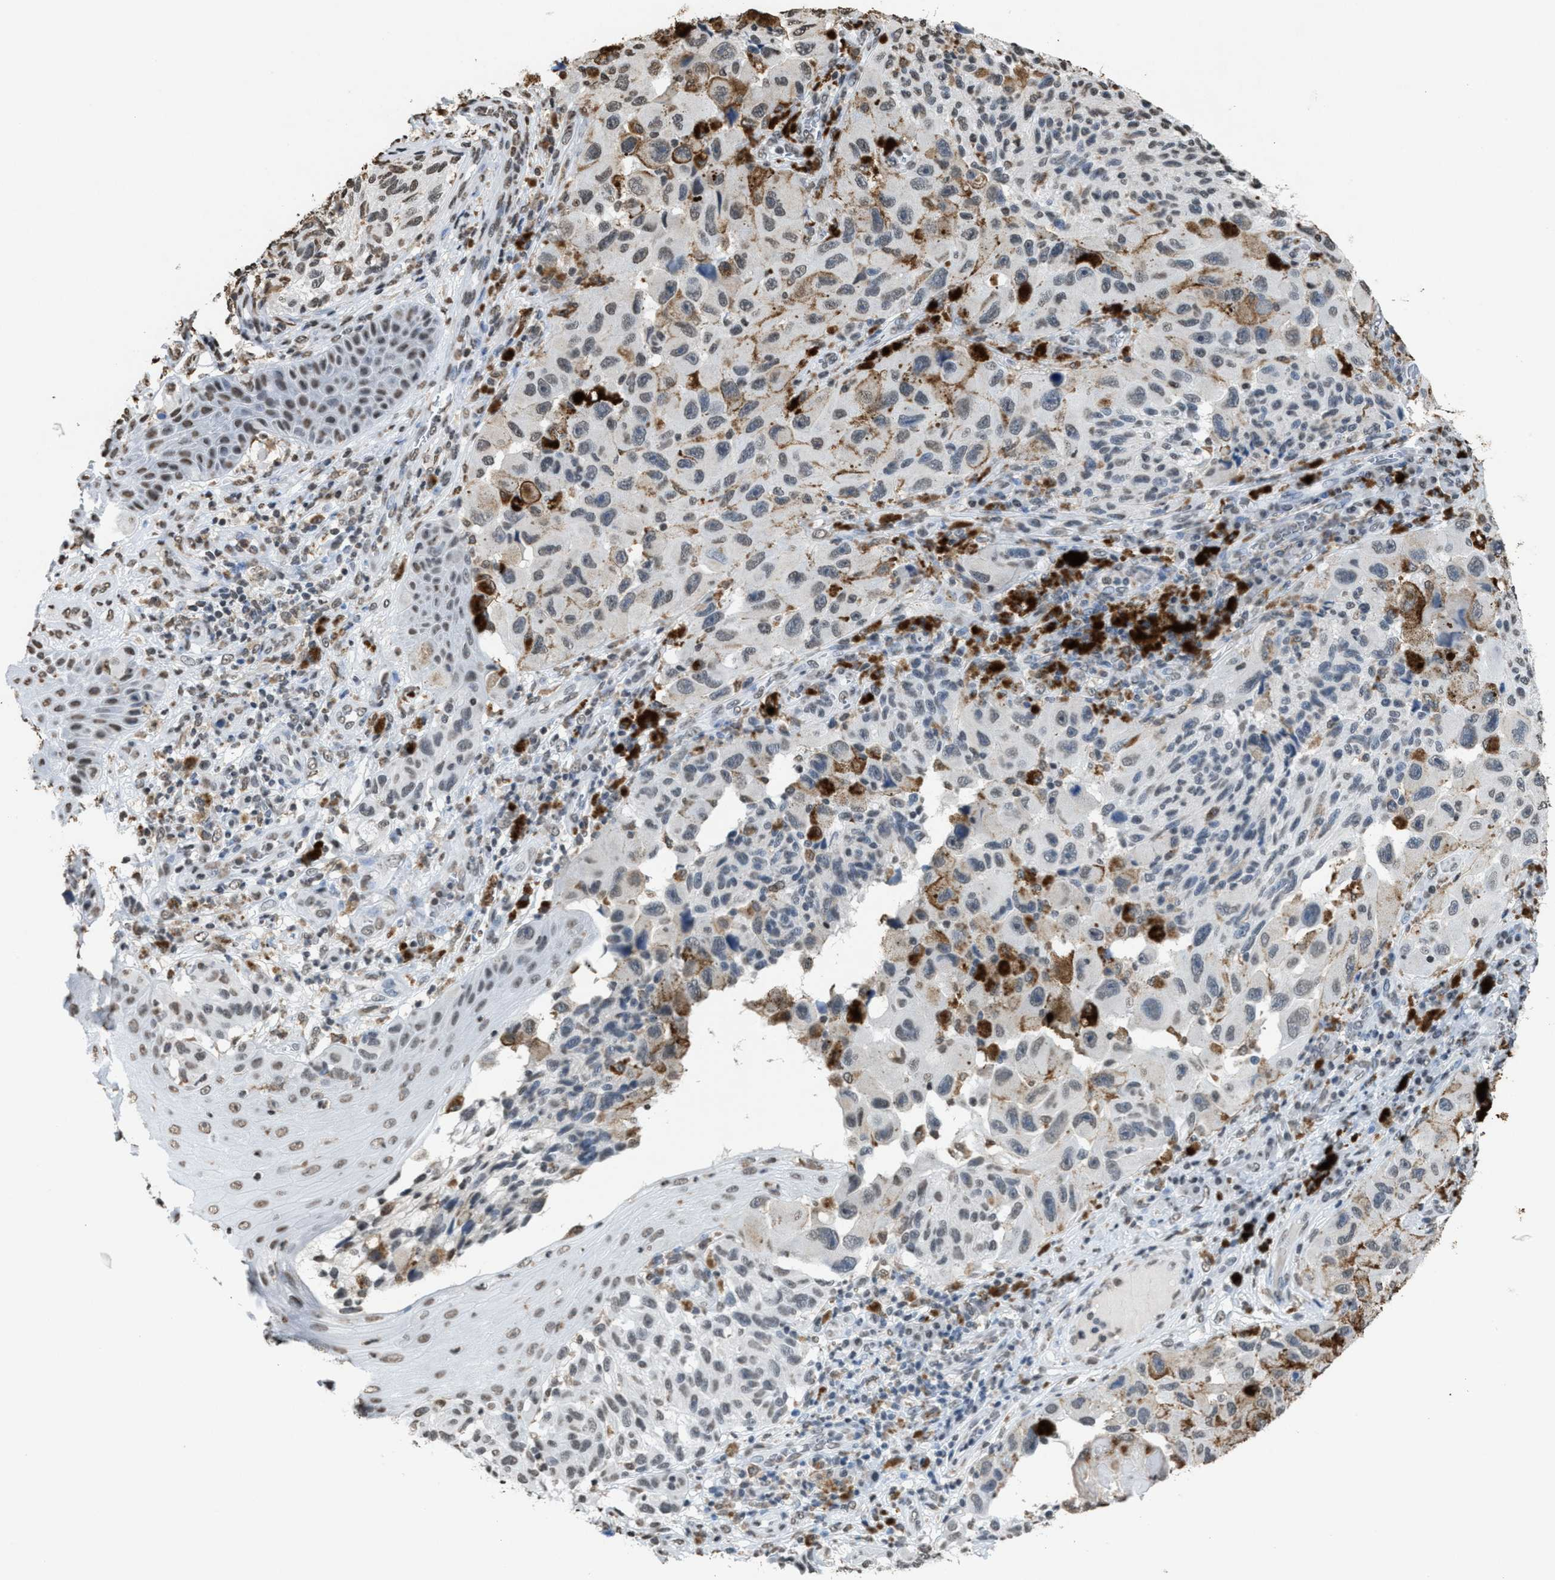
{"staining": {"intensity": "weak", "quantity": "<25%", "location": "nuclear"}, "tissue": "melanoma", "cell_type": "Tumor cells", "image_type": "cancer", "snomed": [{"axis": "morphology", "description": "Malignant melanoma, NOS"}, {"axis": "topography", "description": "Skin"}], "caption": "Immunohistochemistry photomicrograph of neoplastic tissue: malignant melanoma stained with DAB reveals no significant protein staining in tumor cells. The staining is performed using DAB brown chromogen with nuclei counter-stained in using hematoxylin.", "gene": "NUP88", "patient": {"sex": "female", "age": 73}}